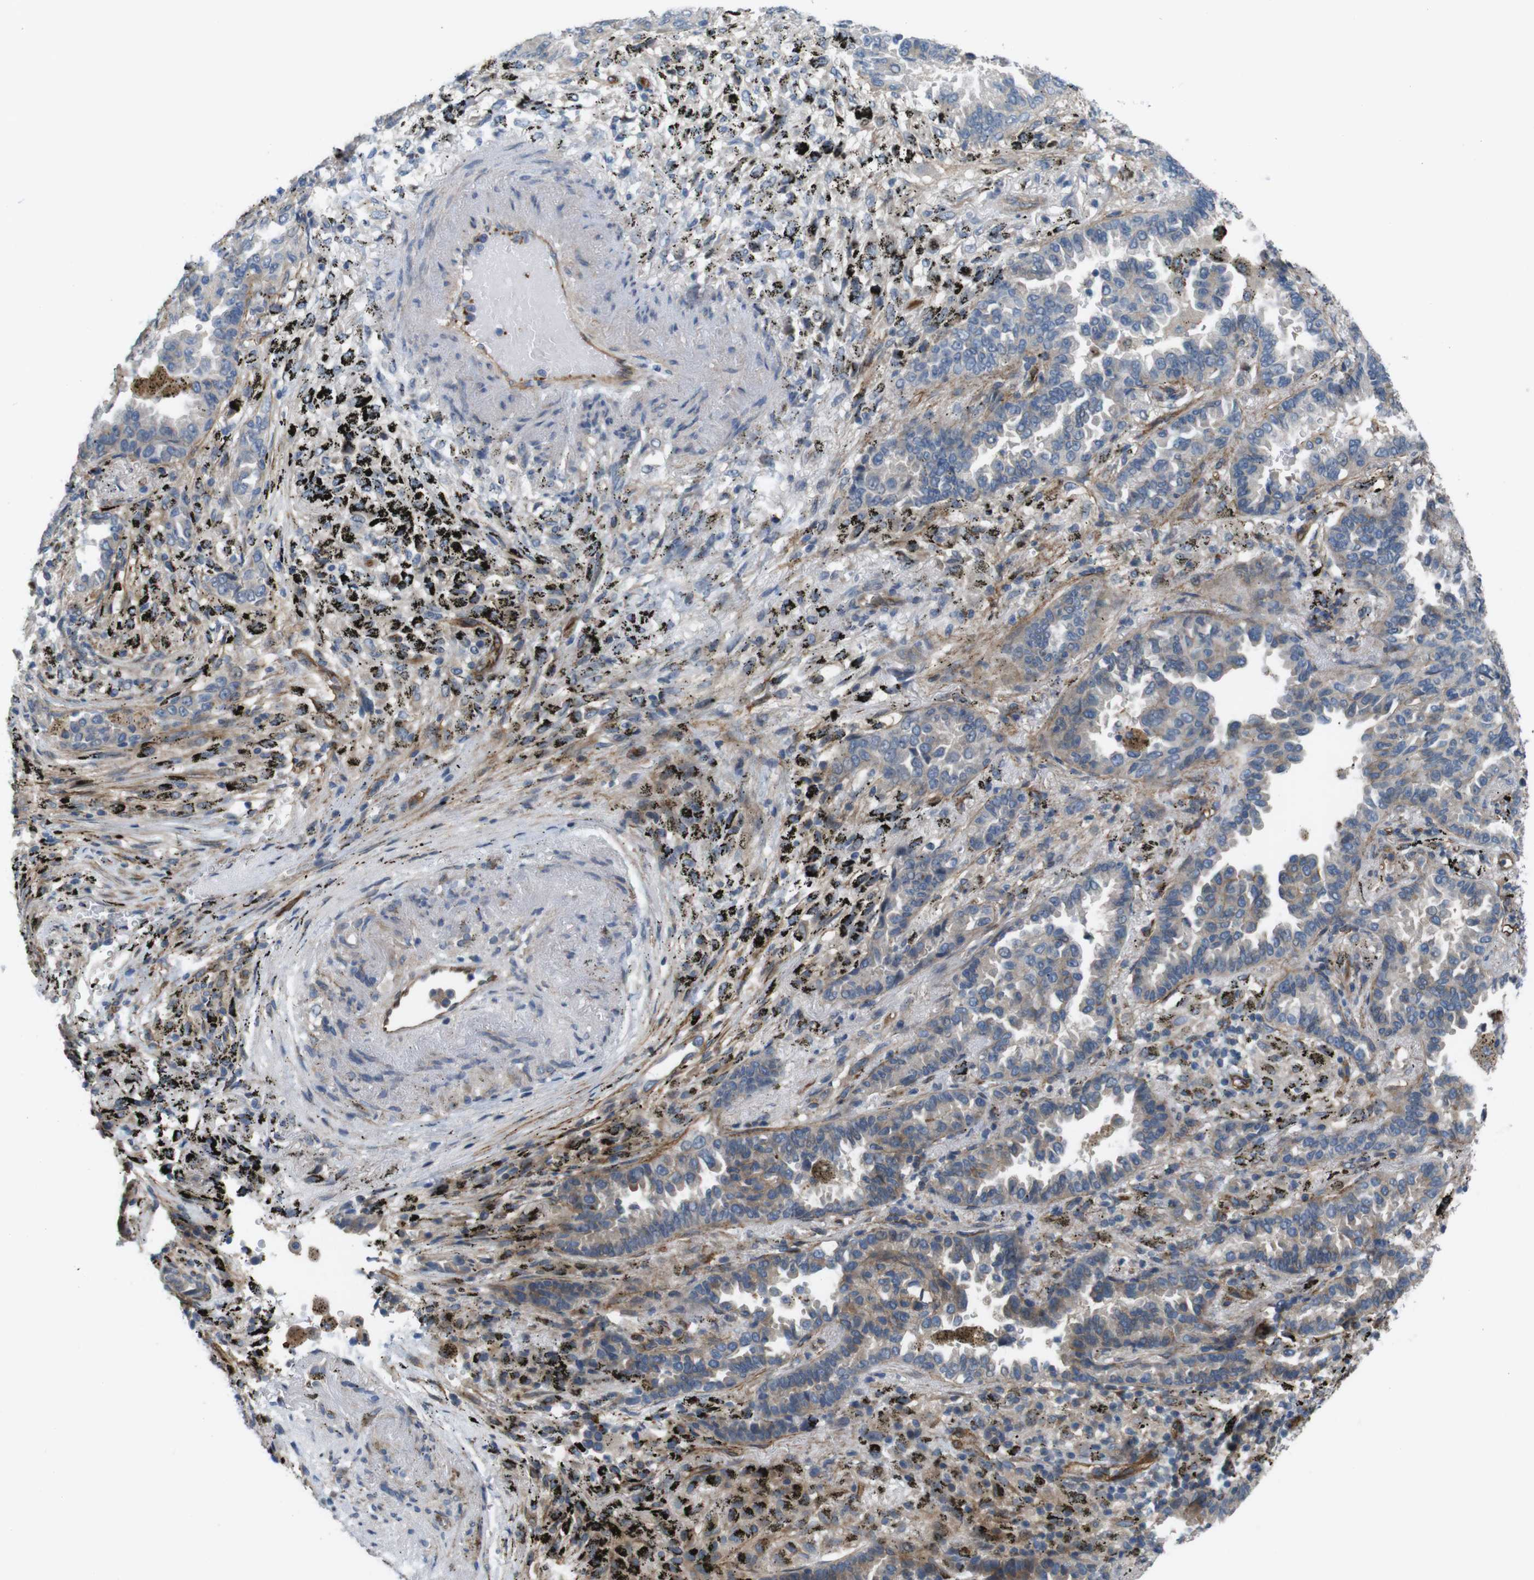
{"staining": {"intensity": "weak", "quantity": "25%-75%", "location": "cytoplasmic/membranous"}, "tissue": "lung cancer", "cell_type": "Tumor cells", "image_type": "cancer", "snomed": [{"axis": "morphology", "description": "Normal tissue, NOS"}, {"axis": "morphology", "description": "Adenocarcinoma, NOS"}, {"axis": "topography", "description": "Lung"}], "caption": "This is an image of immunohistochemistry staining of lung cancer, which shows weak positivity in the cytoplasmic/membranous of tumor cells.", "gene": "BVES", "patient": {"sex": "male", "age": 59}}